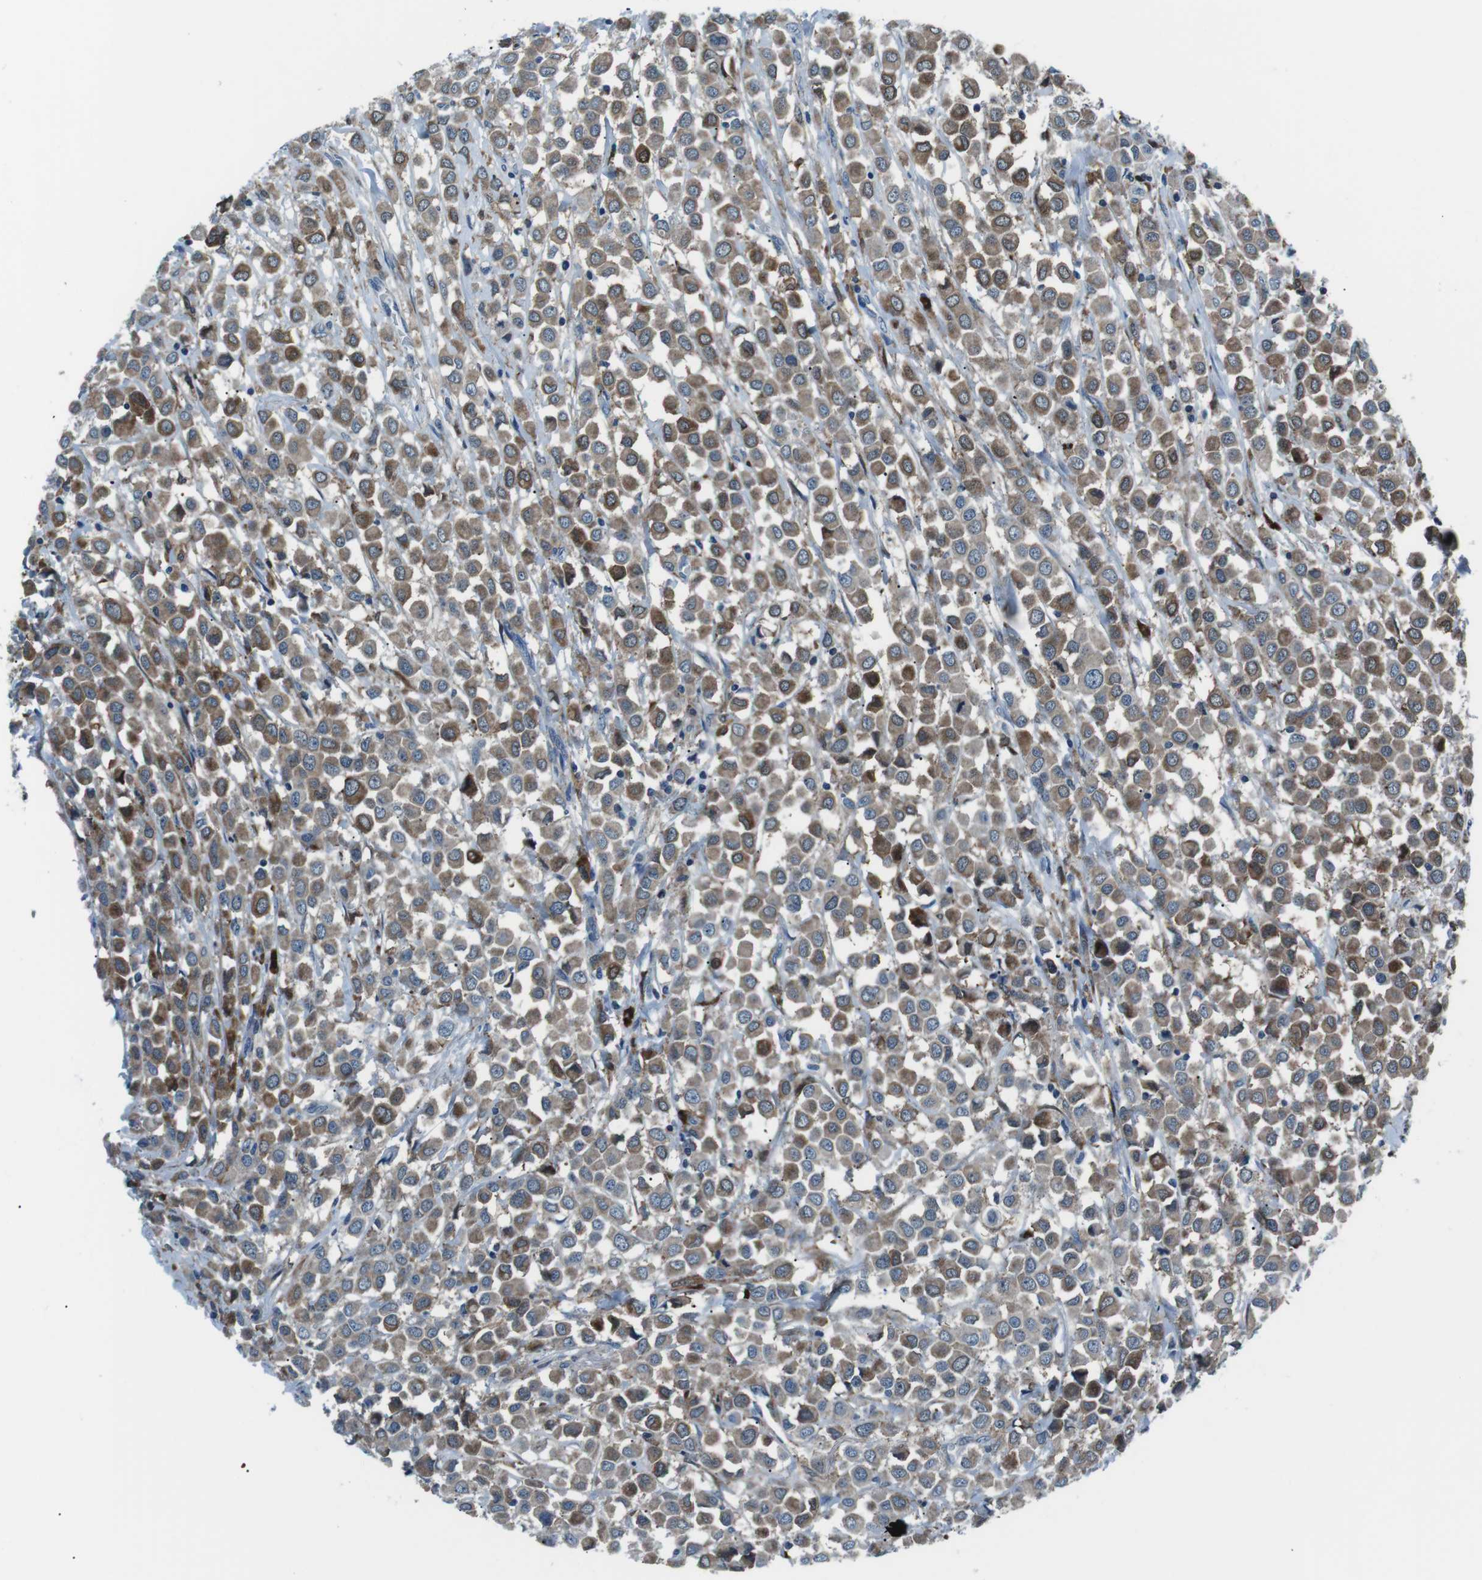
{"staining": {"intensity": "moderate", "quantity": ">75%", "location": "cytoplasmic/membranous"}, "tissue": "breast cancer", "cell_type": "Tumor cells", "image_type": "cancer", "snomed": [{"axis": "morphology", "description": "Duct carcinoma"}, {"axis": "topography", "description": "Breast"}], "caption": "Tumor cells demonstrate medium levels of moderate cytoplasmic/membranous expression in about >75% of cells in breast cancer.", "gene": "BLNK", "patient": {"sex": "female", "age": 61}}